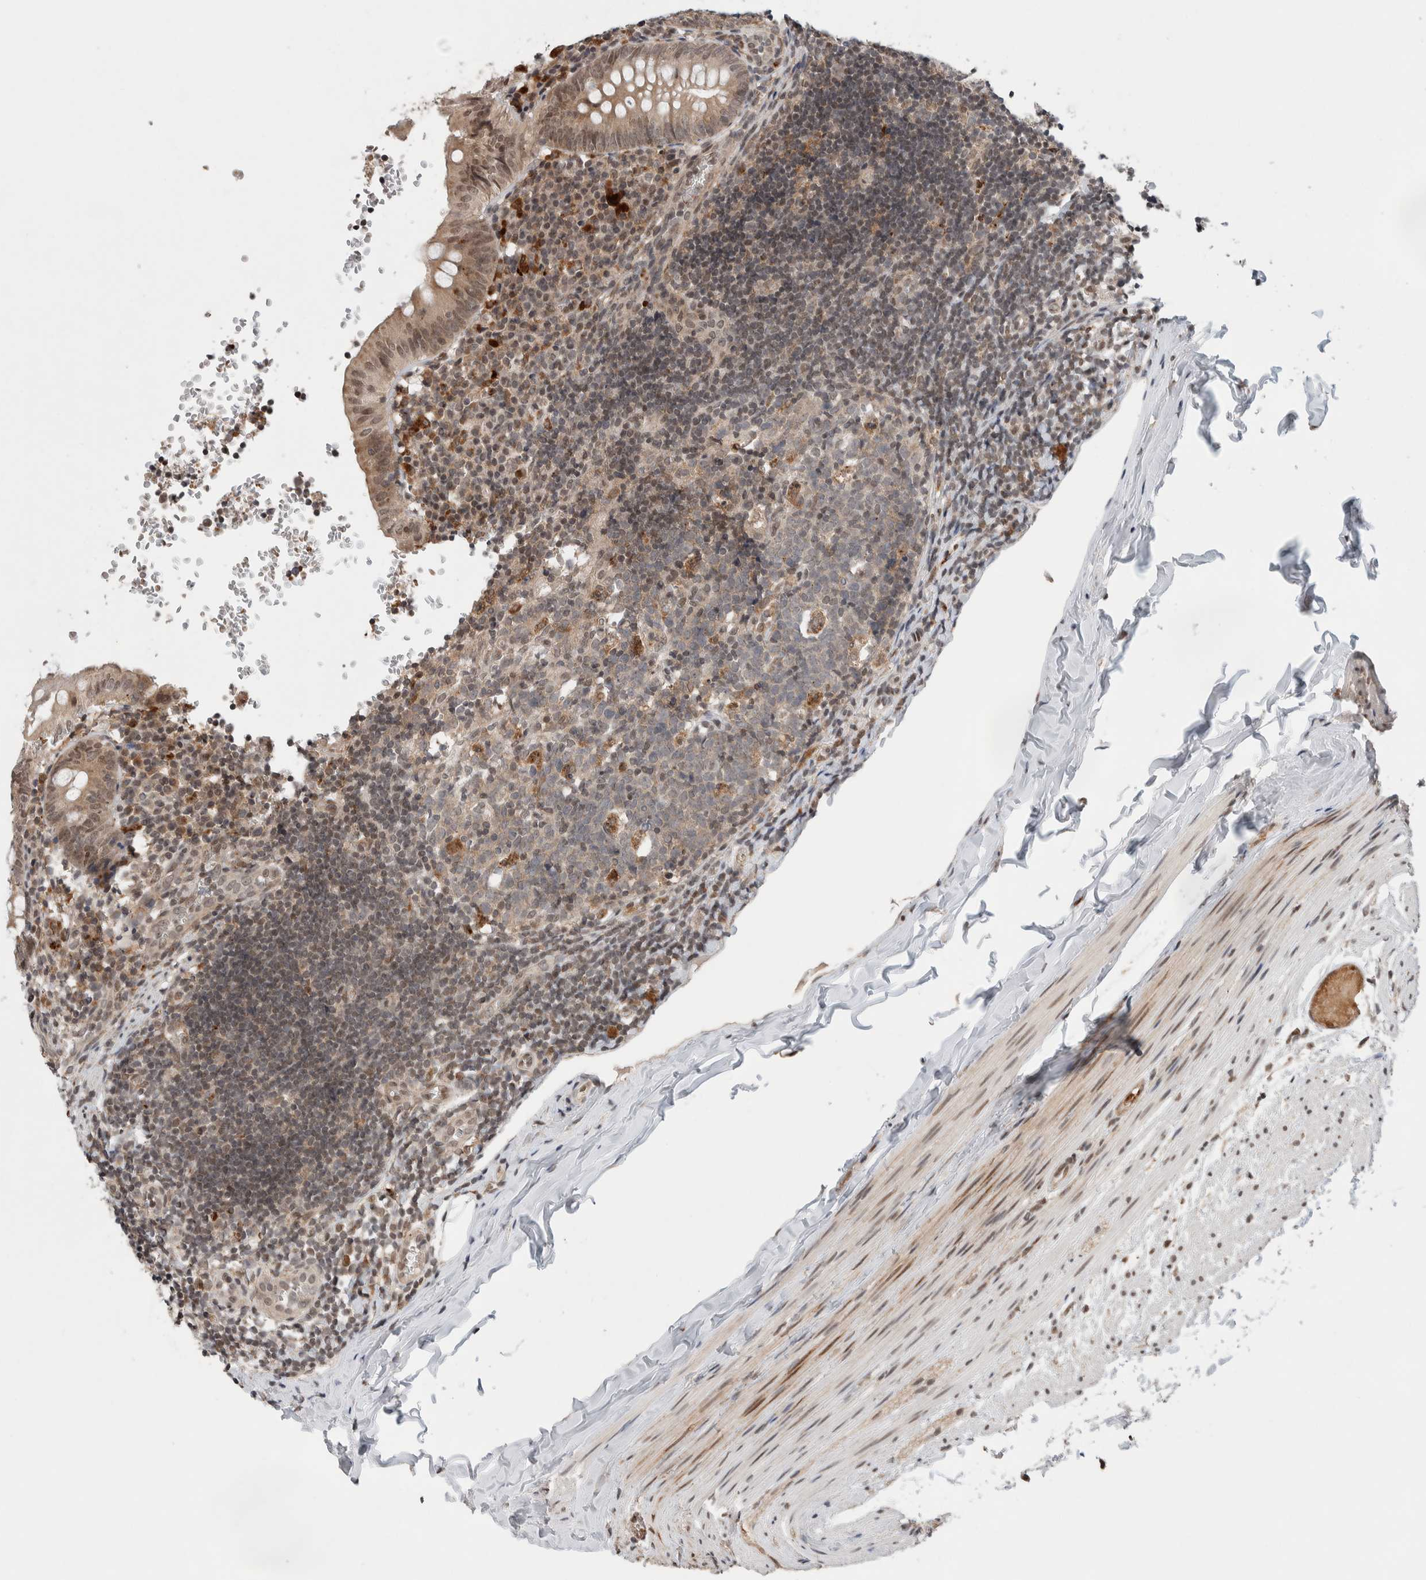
{"staining": {"intensity": "moderate", "quantity": ">75%", "location": "cytoplasmic/membranous,nuclear"}, "tissue": "appendix", "cell_type": "Glandular cells", "image_type": "normal", "snomed": [{"axis": "morphology", "description": "Normal tissue, NOS"}, {"axis": "topography", "description": "Appendix"}], "caption": "Immunohistochemical staining of benign human appendix reveals medium levels of moderate cytoplasmic/membranous,nuclear expression in about >75% of glandular cells.", "gene": "KCNK1", "patient": {"sex": "male", "age": 8}}